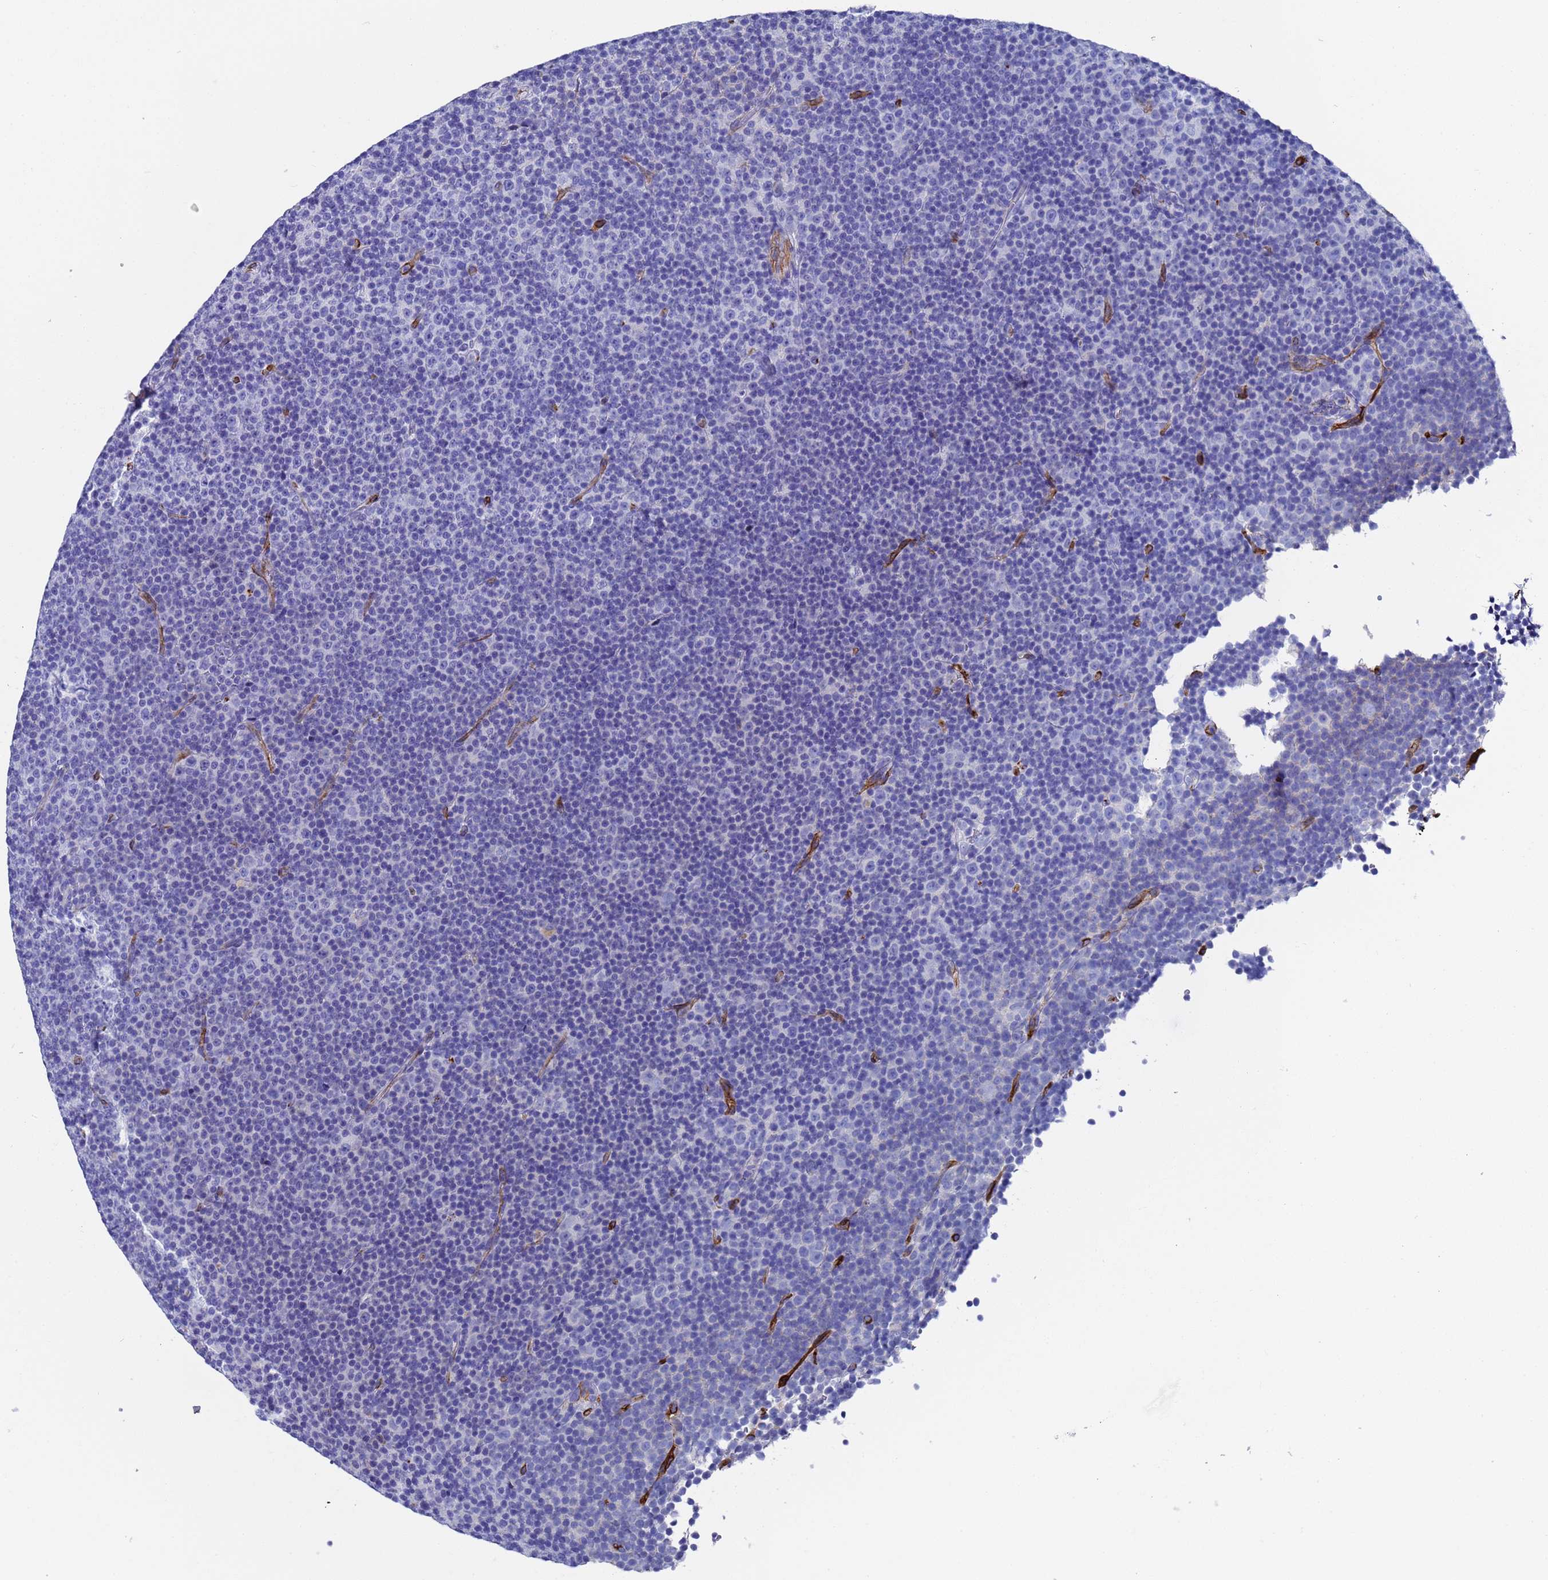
{"staining": {"intensity": "negative", "quantity": "none", "location": "none"}, "tissue": "lymphoma", "cell_type": "Tumor cells", "image_type": "cancer", "snomed": [{"axis": "morphology", "description": "Malignant lymphoma, non-Hodgkin's type, Low grade"}, {"axis": "topography", "description": "Lymph node"}], "caption": "A photomicrograph of lymphoma stained for a protein exhibits no brown staining in tumor cells.", "gene": "ADIPOQ", "patient": {"sex": "female", "age": 67}}